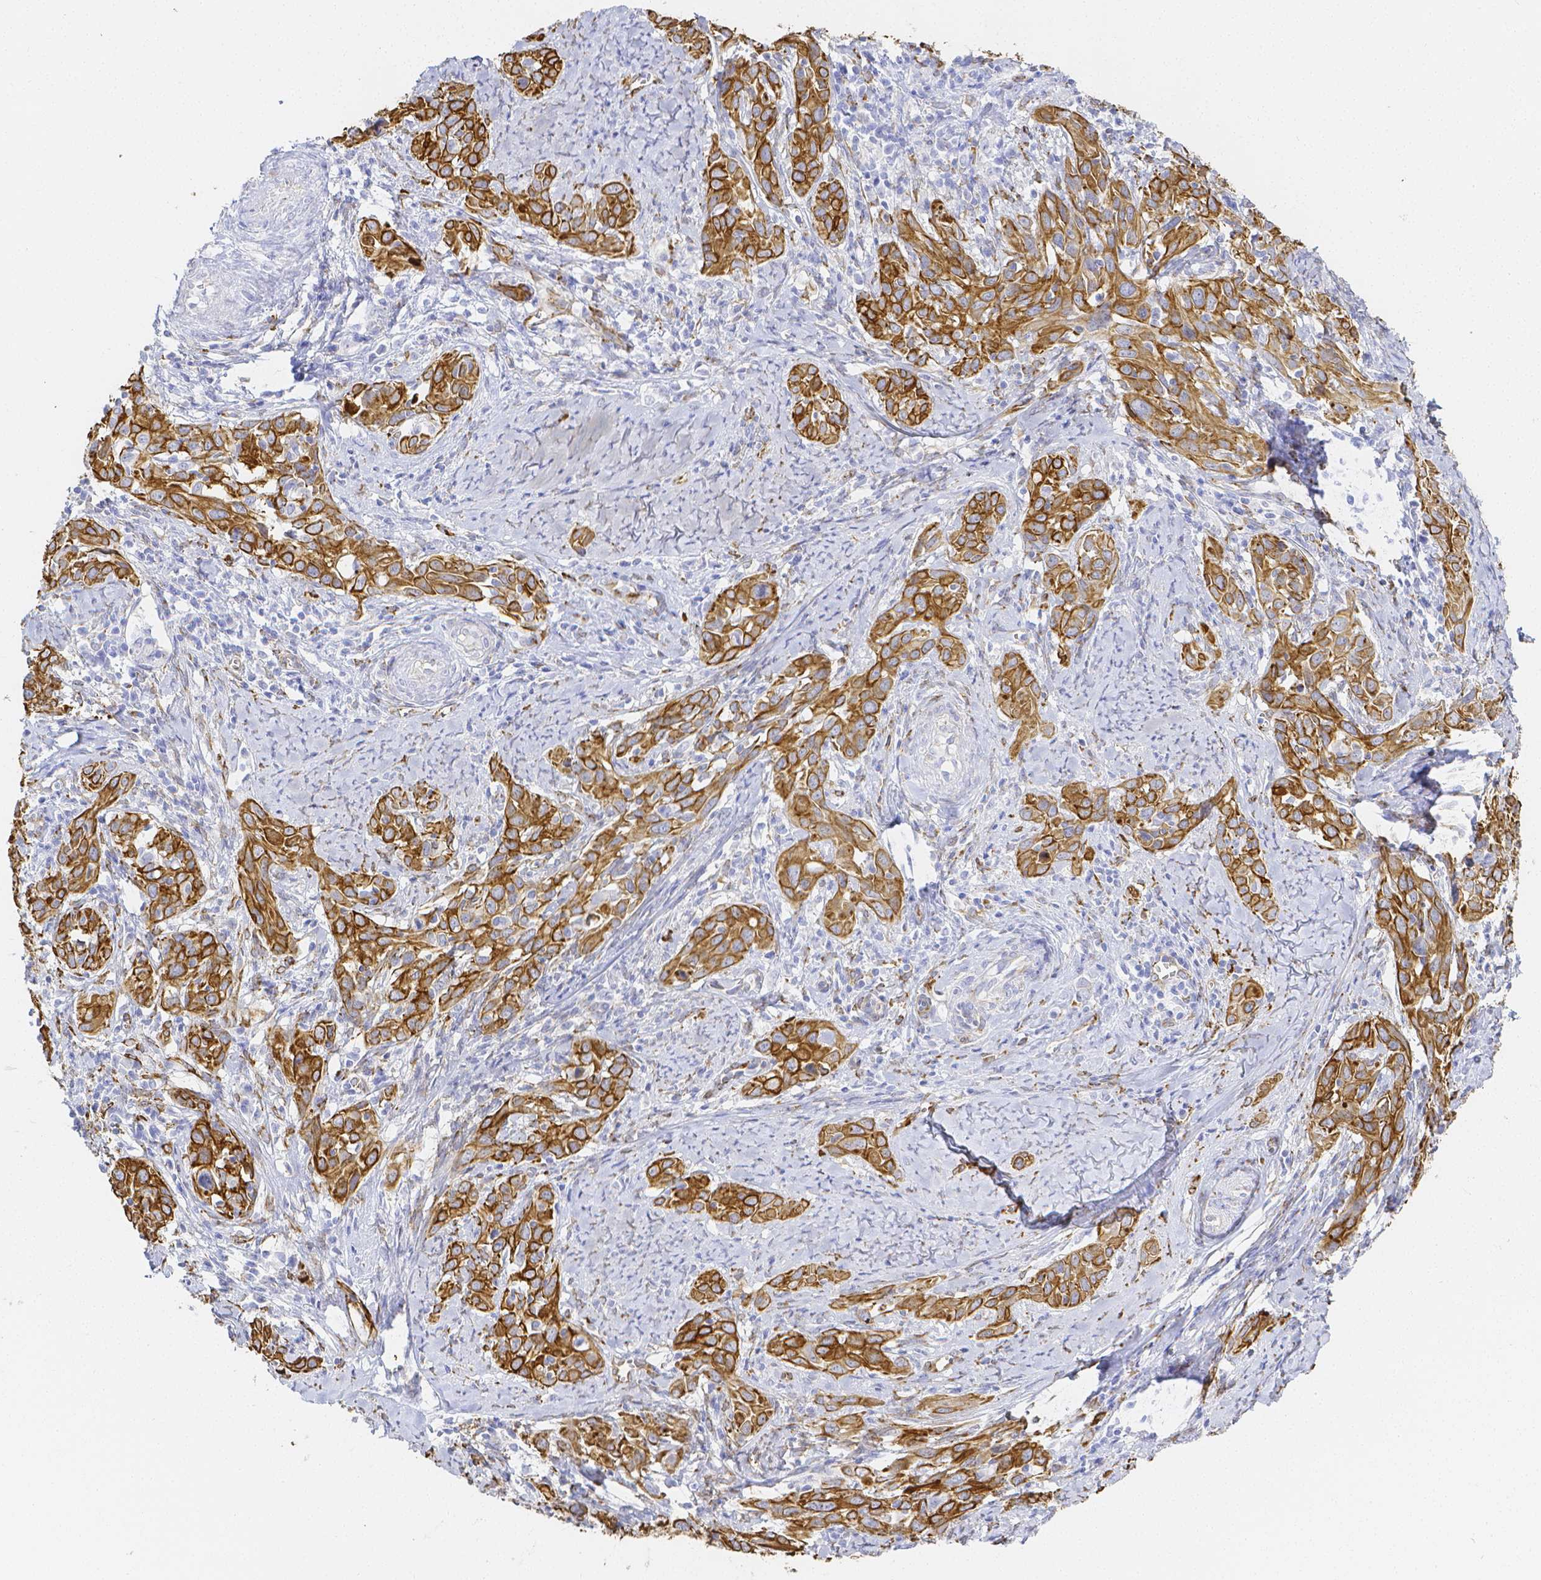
{"staining": {"intensity": "moderate", "quantity": ">75%", "location": "cytoplasmic/membranous"}, "tissue": "cervical cancer", "cell_type": "Tumor cells", "image_type": "cancer", "snomed": [{"axis": "morphology", "description": "Squamous cell carcinoma, NOS"}, {"axis": "topography", "description": "Cervix"}], "caption": "A brown stain shows moderate cytoplasmic/membranous positivity of a protein in cervical cancer tumor cells.", "gene": "SMURF1", "patient": {"sex": "female", "age": 51}}